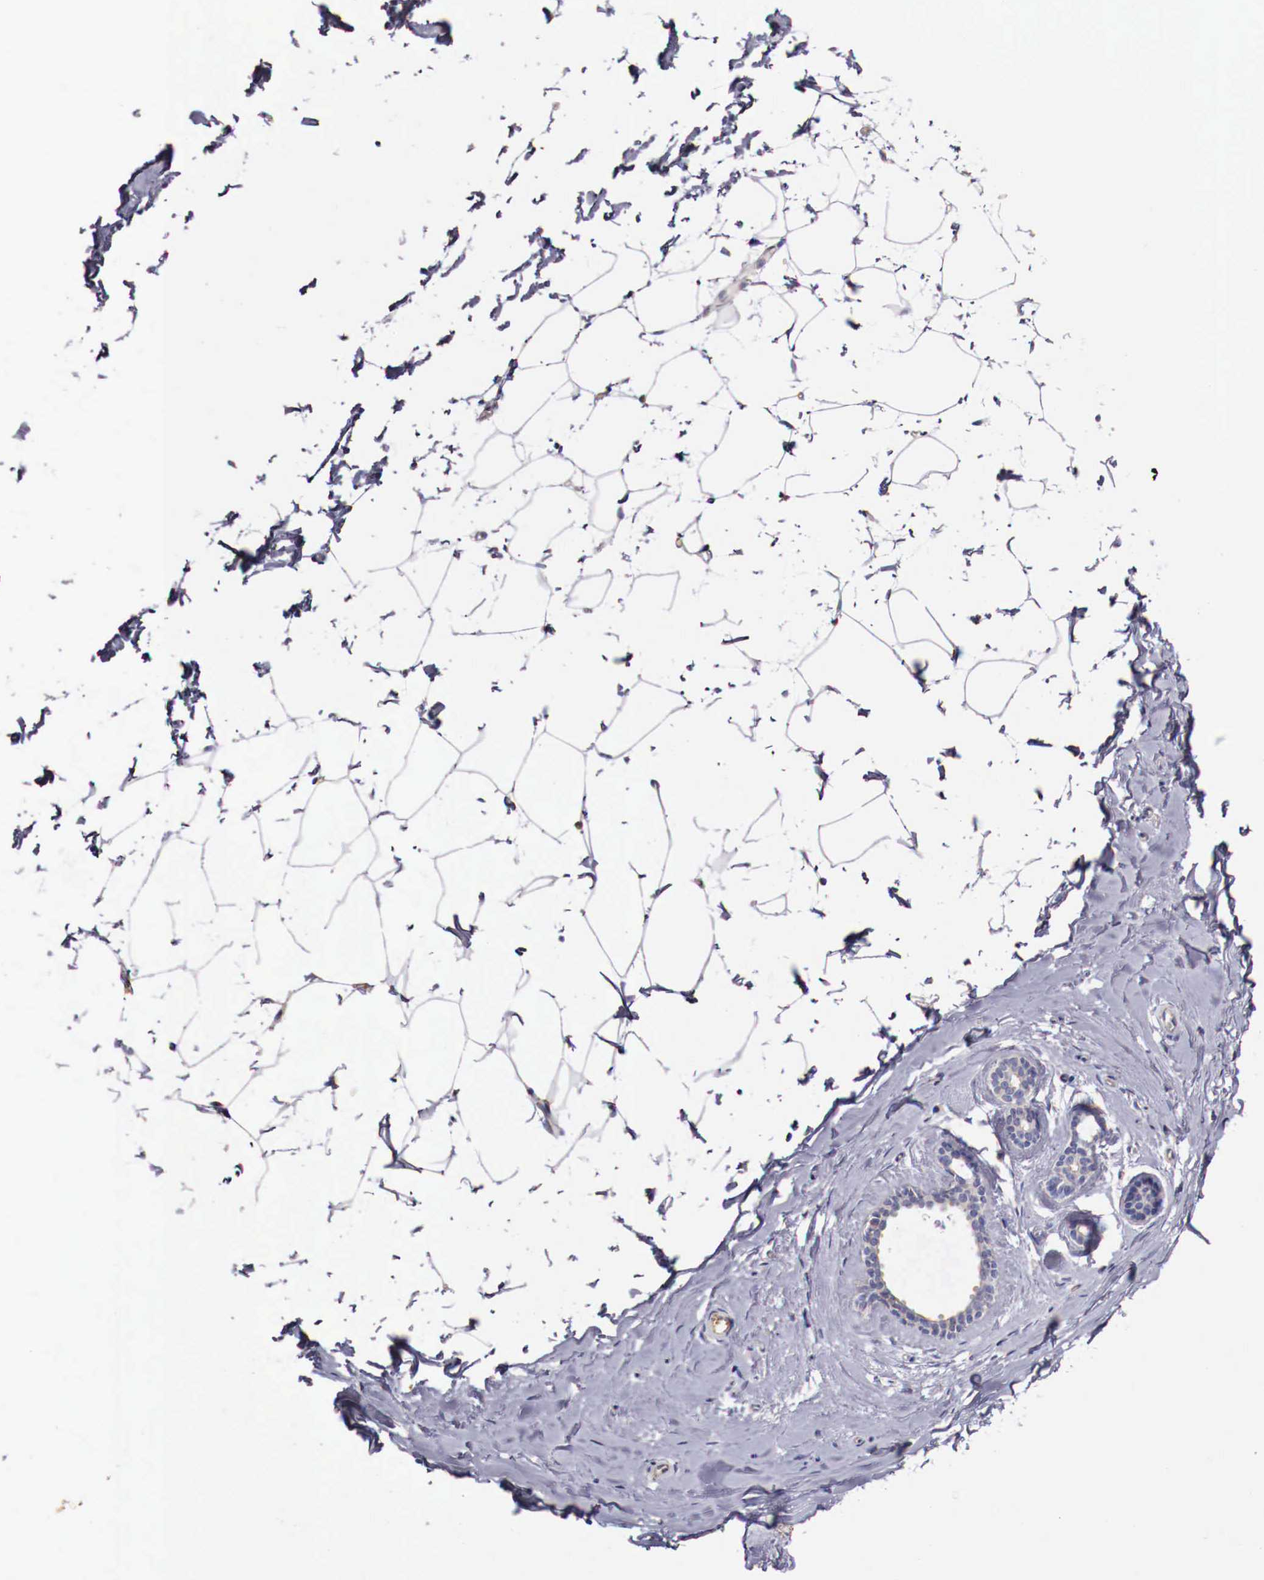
{"staining": {"intensity": "negative", "quantity": "none", "location": "none"}, "tissue": "adipose tissue", "cell_type": "Adipocytes", "image_type": "normal", "snomed": [{"axis": "morphology", "description": "Normal tissue, NOS"}, {"axis": "topography", "description": "Breast"}], "caption": "IHC of normal adipose tissue shows no positivity in adipocytes. (DAB IHC visualized using brightfield microscopy, high magnification).", "gene": "PITPNA", "patient": {"sex": "female", "age": 45}}